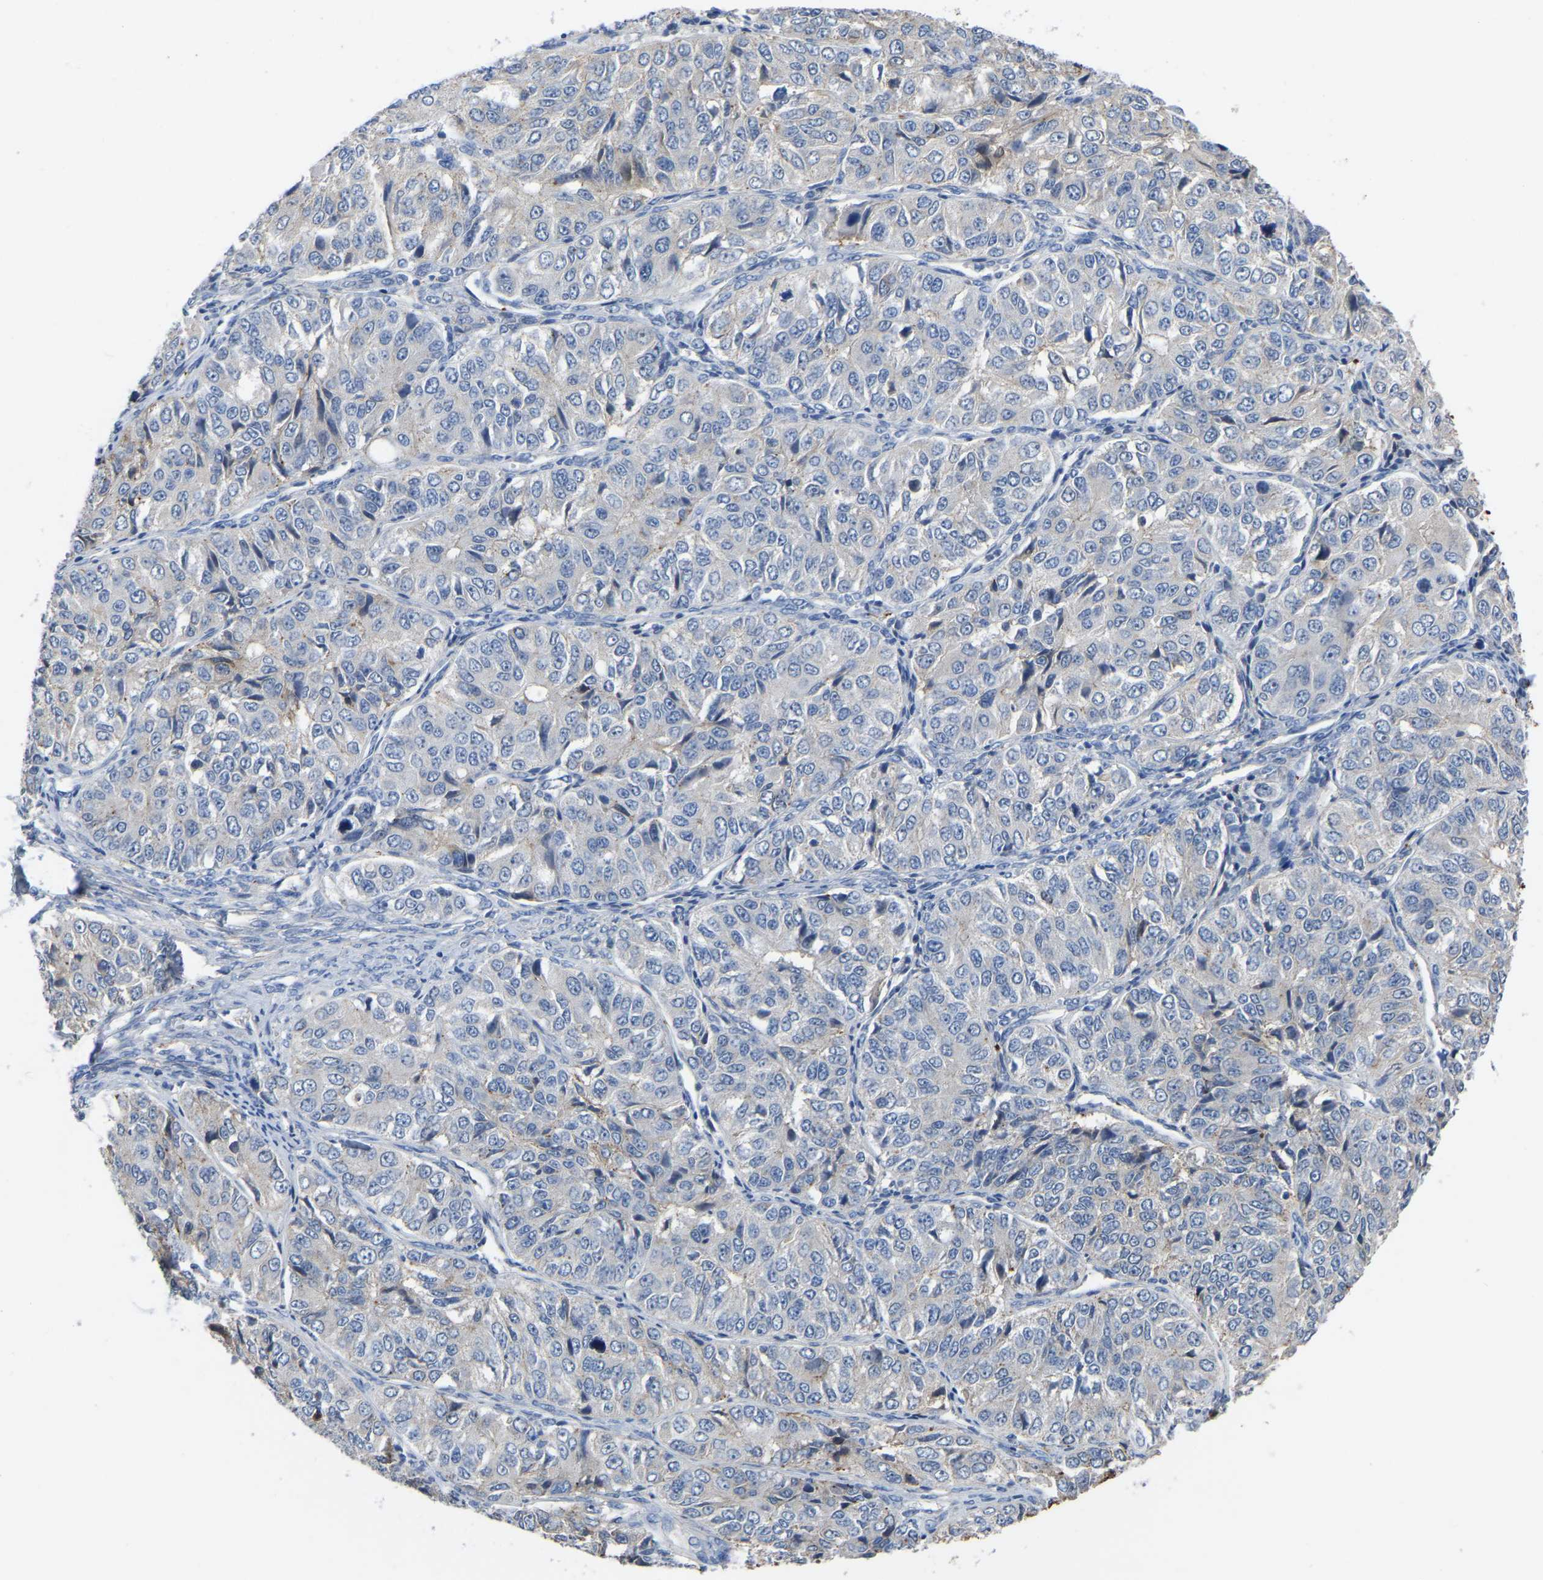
{"staining": {"intensity": "negative", "quantity": "none", "location": "none"}, "tissue": "ovarian cancer", "cell_type": "Tumor cells", "image_type": "cancer", "snomed": [{"axis": "morphology", "description": "Carcinoma, endometroid"}, {"axis": "topography", "description": "Ovary"}], "caption": "Immunohistochemistry of ovarian cancer demonstrates no positivity in tumor cells.", "gene": "ZNF449", "patient": {"sex": "female", "age": 51}}